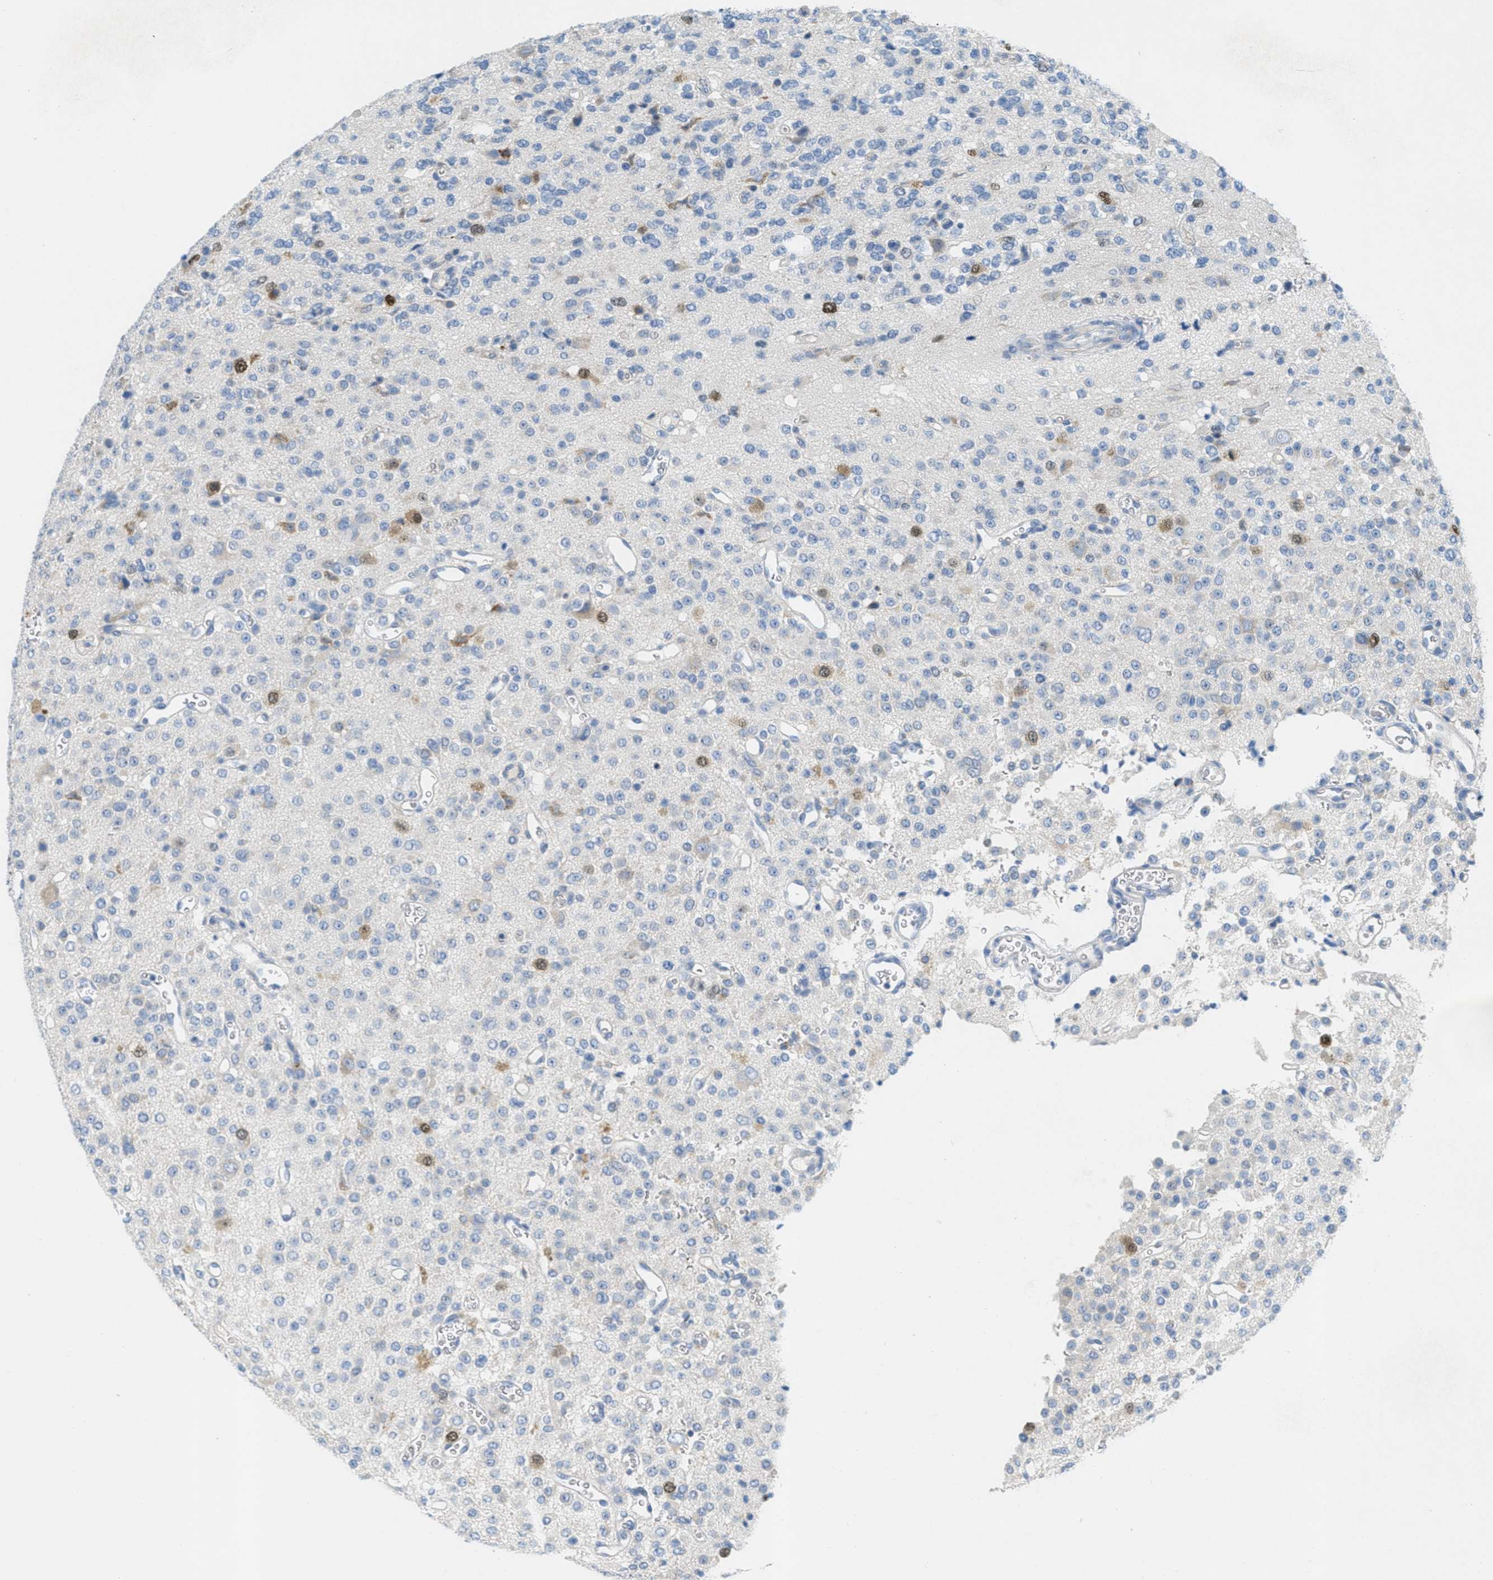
{"staining": {"intensity": "moderate", "quantity": "<25%", "location": "cytoplasmic/membranous,nuclear"}, "tissue": "glioma", "cell_type": "Tumor cells", "image_type": "cancer", "snomed": [{"axis": "morphology", "description": "Glioma, malignant, Low grade"}, {"axis": "topography", "description": "Brain"}], "caption": "The photomicrograph shows immunohistochemical staining of malignant low-grade glioma. There is moderate cytoplasmic/membranous and nuclear expression is appreciated in about <25% of tumor cells. (IHC, brightfield microscopy, high magnification).", "gene": "ORC6", "patient": {"sex": "male", "age": 38}}